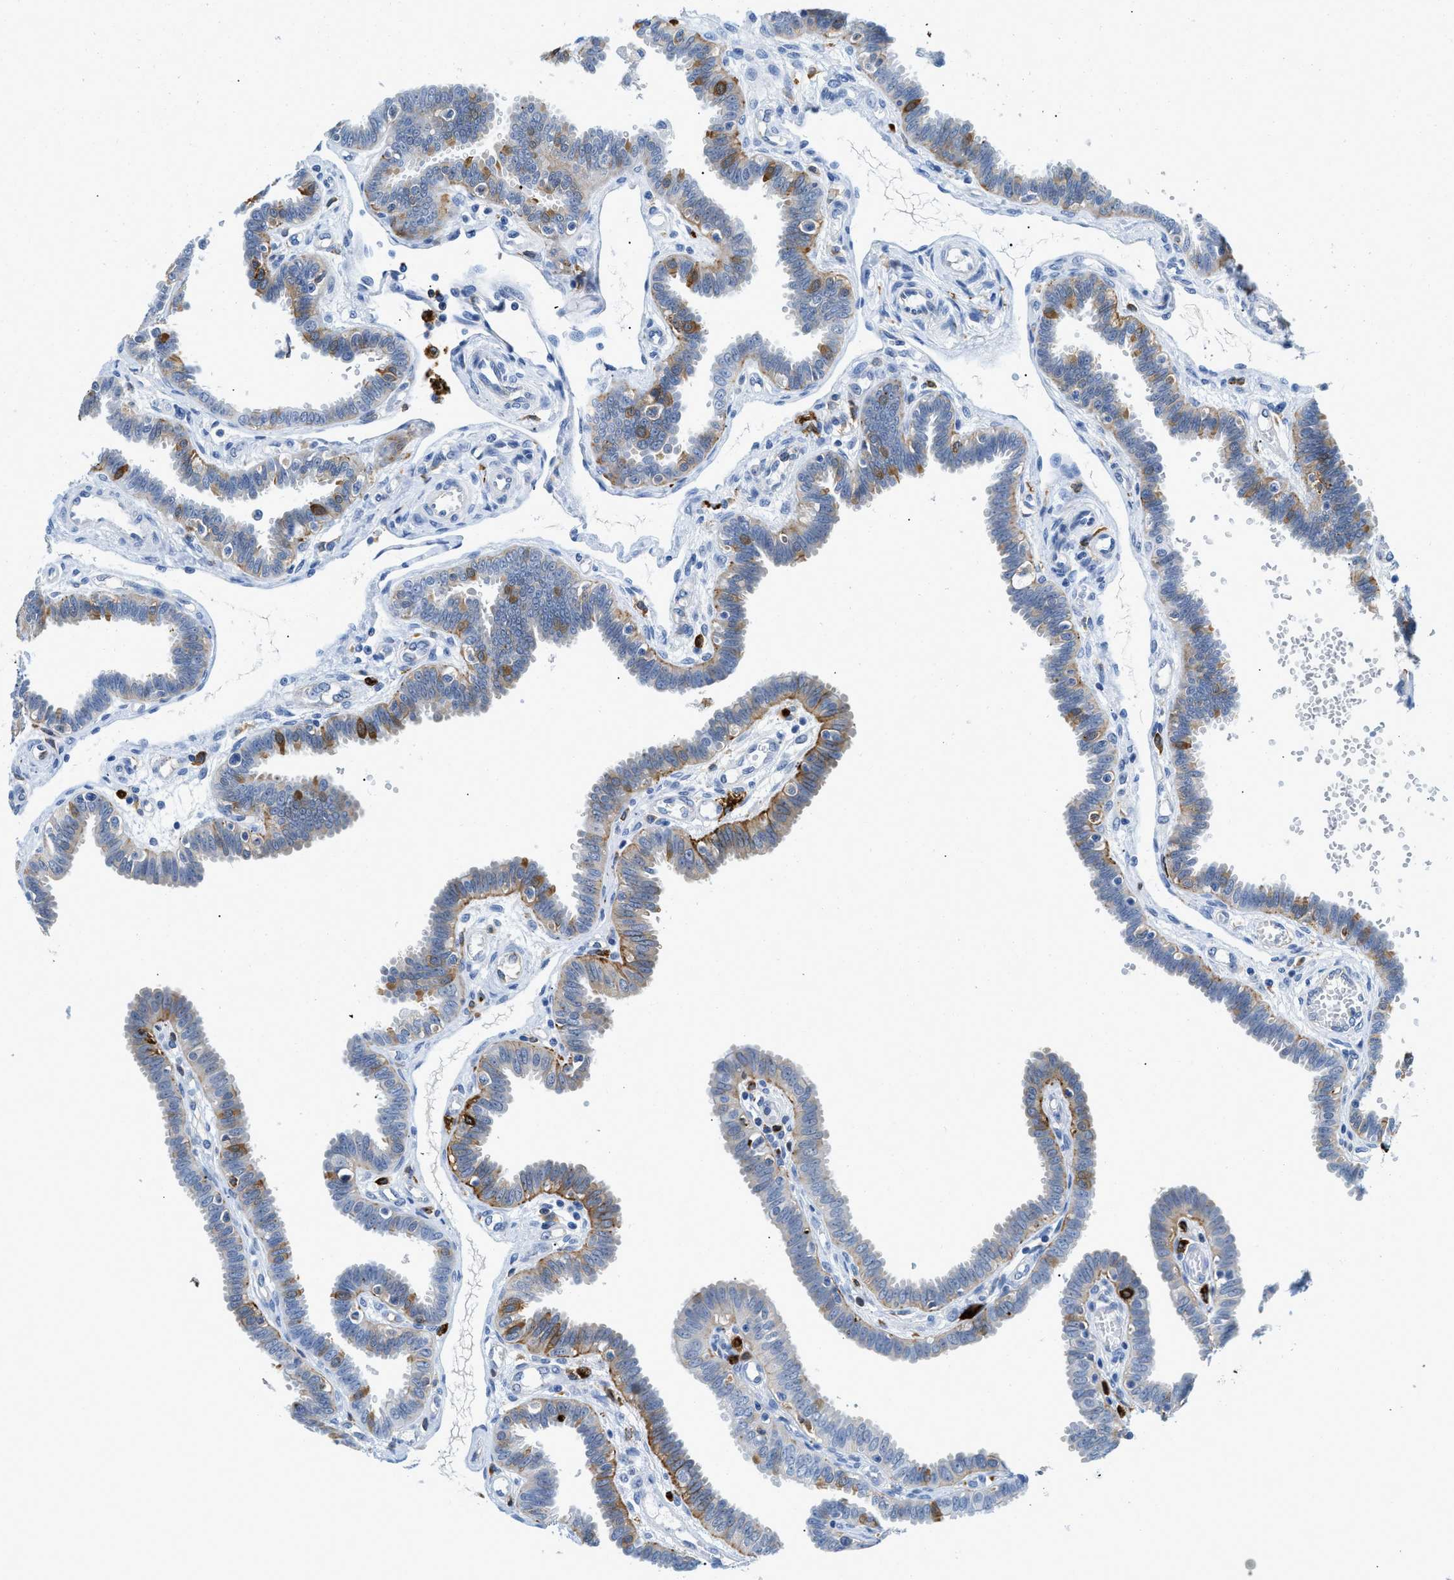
{"staining": {"intensity": "moderate", "quantity": "25%-75%", "location": "cytoplasmic/membranous"}, "tissue": "fallopian tube", "cell_type": "Glandular cells", "image_type": "normal", "snomed": [{"axis": "morphology", "description": "Normal tissue, NOS"}, {"axis": "topography", "description": "Fallopian tube"}], "caption": "Immunohistochemical staining of normal fallopian tube demonstrates moderate cytoplasmic/membranous protein positivity in approximately 25%-75% of glandular cells.", "gene": "CD226", "patient": {"sex": "female", "age": 32}}